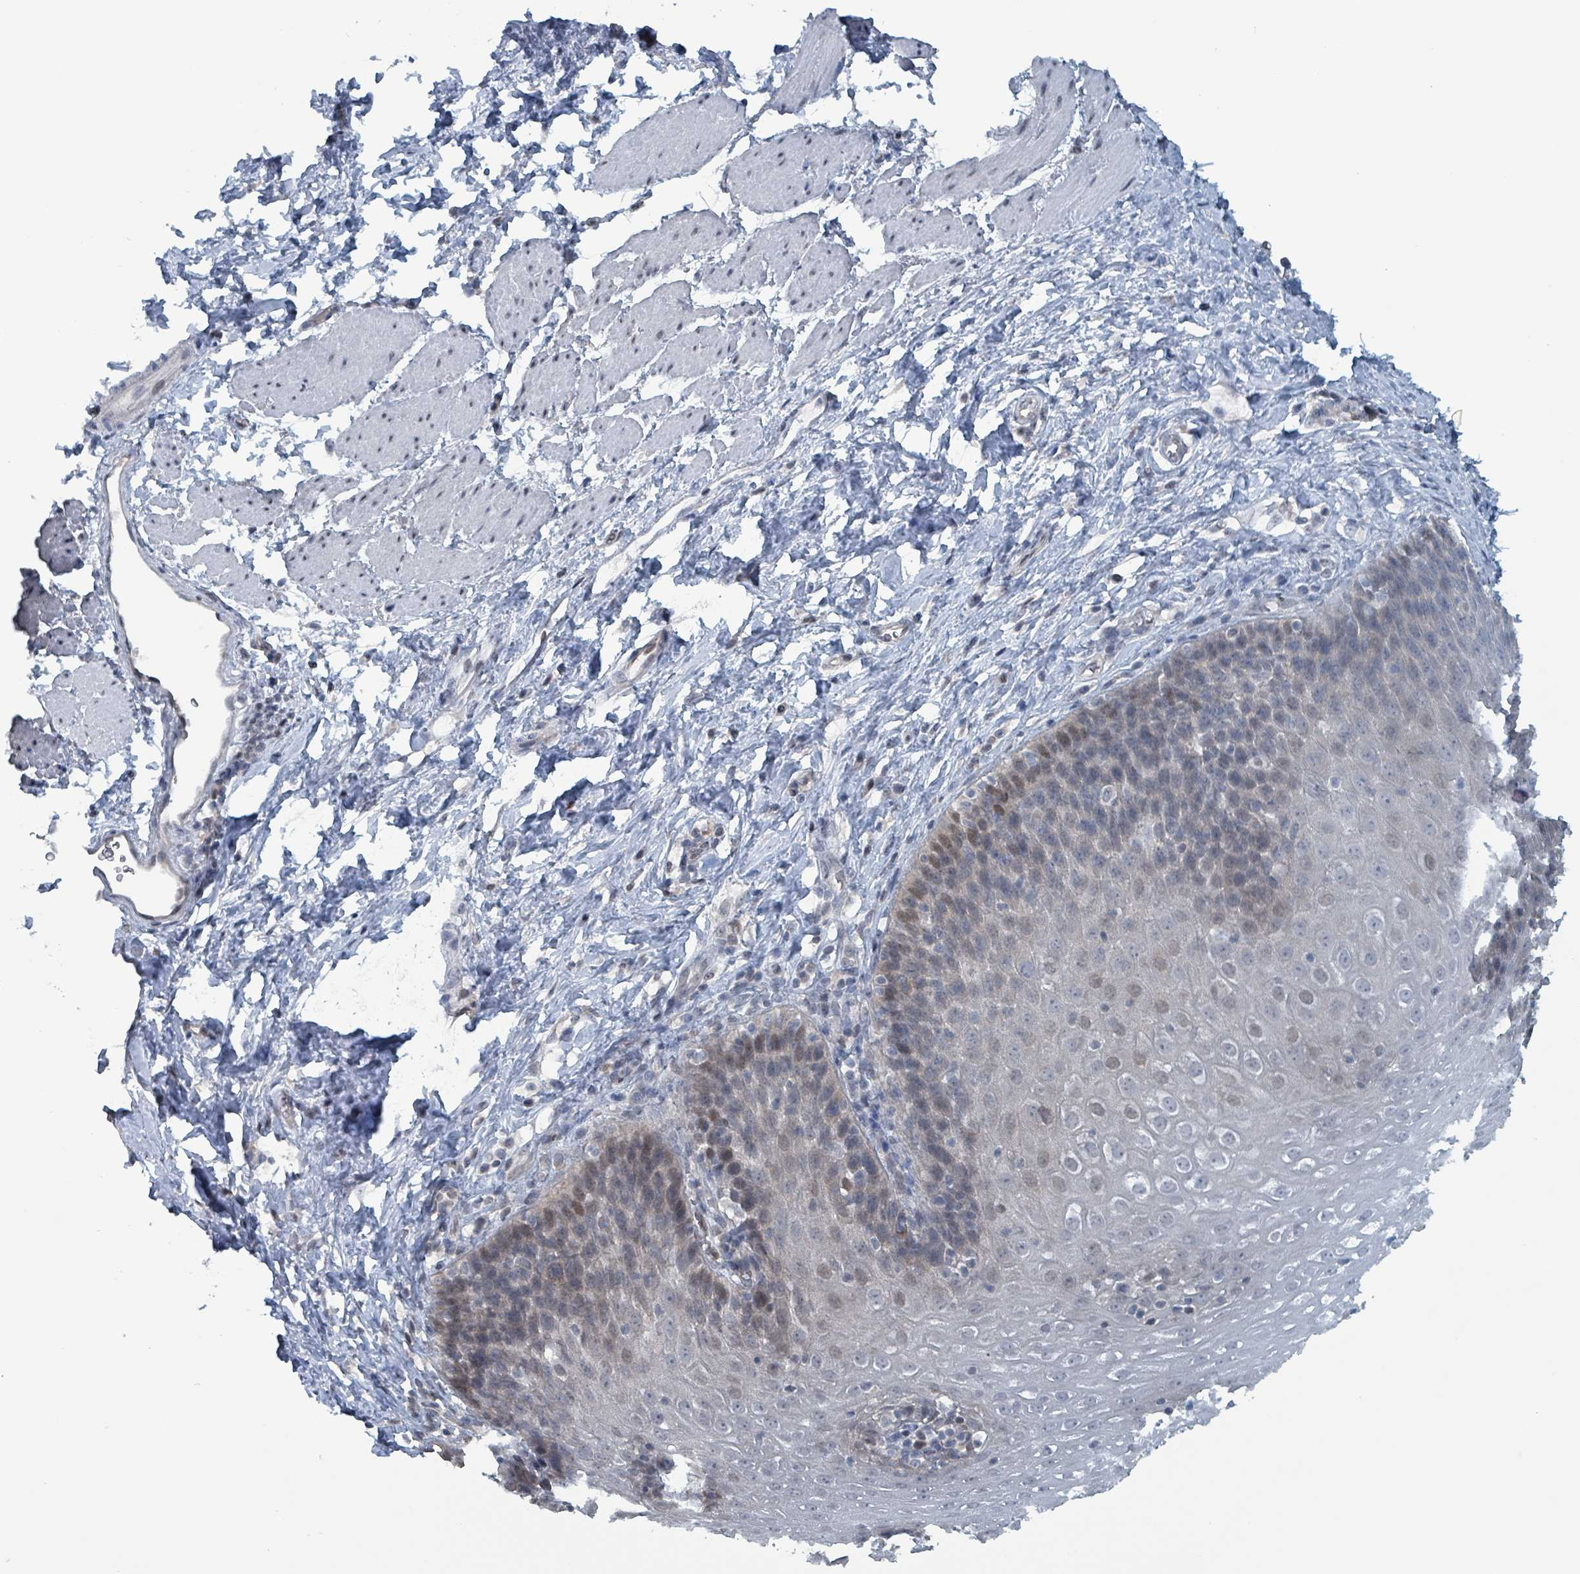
{"staining": {"intensity": "weak", "quantity": "<25%", "location": "nuclear"}, "tissue": "esophagus", "cell_type": "Squamous epithelial cells", "image_type": "normal", "snomed": [{"axis": "morphology", "description": "Normal tissue, NOS"}, {"axis": "topography", "description": "Esophagus"}], "caption": "Squamous epithelial cells show no significant protein expression in unremarkable esophagus. (DAB immunohistochemistry (IHC) with hematoxylin counter stain).", "gene": "BIVM", "patient": {"sex": "female", "age": 61}}